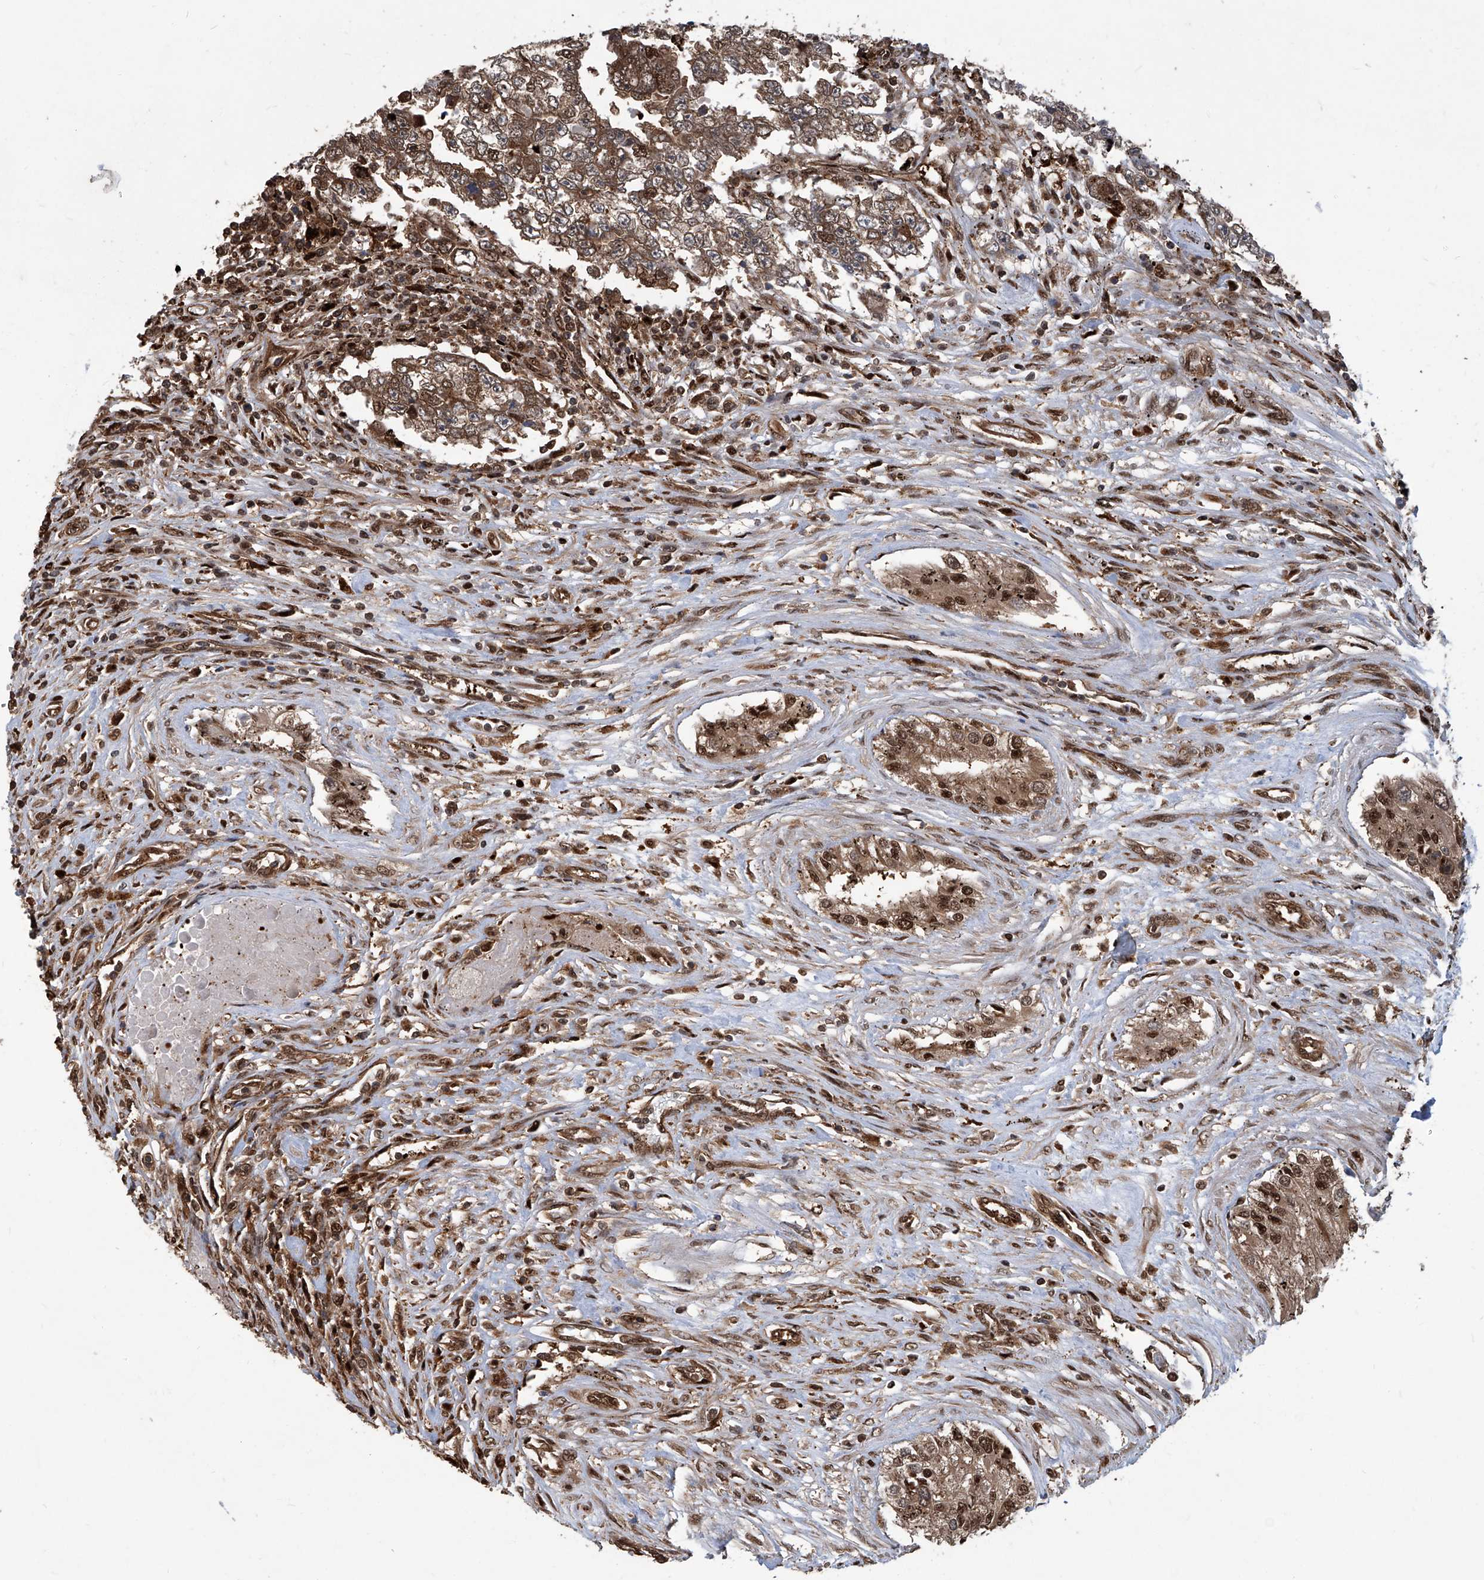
{"staining": {"intensity": "strong", "quantity": "25%-75%", "location": "cytoplasmic/membranous,nuclear"}, "tissue": "testis cancer", "cell_type": "Tumor cells", "image_type": "cancer", "snomed": [{"axis": "morphology", "description": "Carcinoma, Embryonal, NOS"}, {"axis": "topography", "description": "Testis"}], "caption": "Immunohistochemical staining of human embryonal carcinoma (testis) exhibits high levels of strong cytoplasmic/membranous and nuclear protein staining in approximately 25%-75% of tumor cells.", "gene": "PSMB1", "patient": {"sex": "male", "age": 25}}